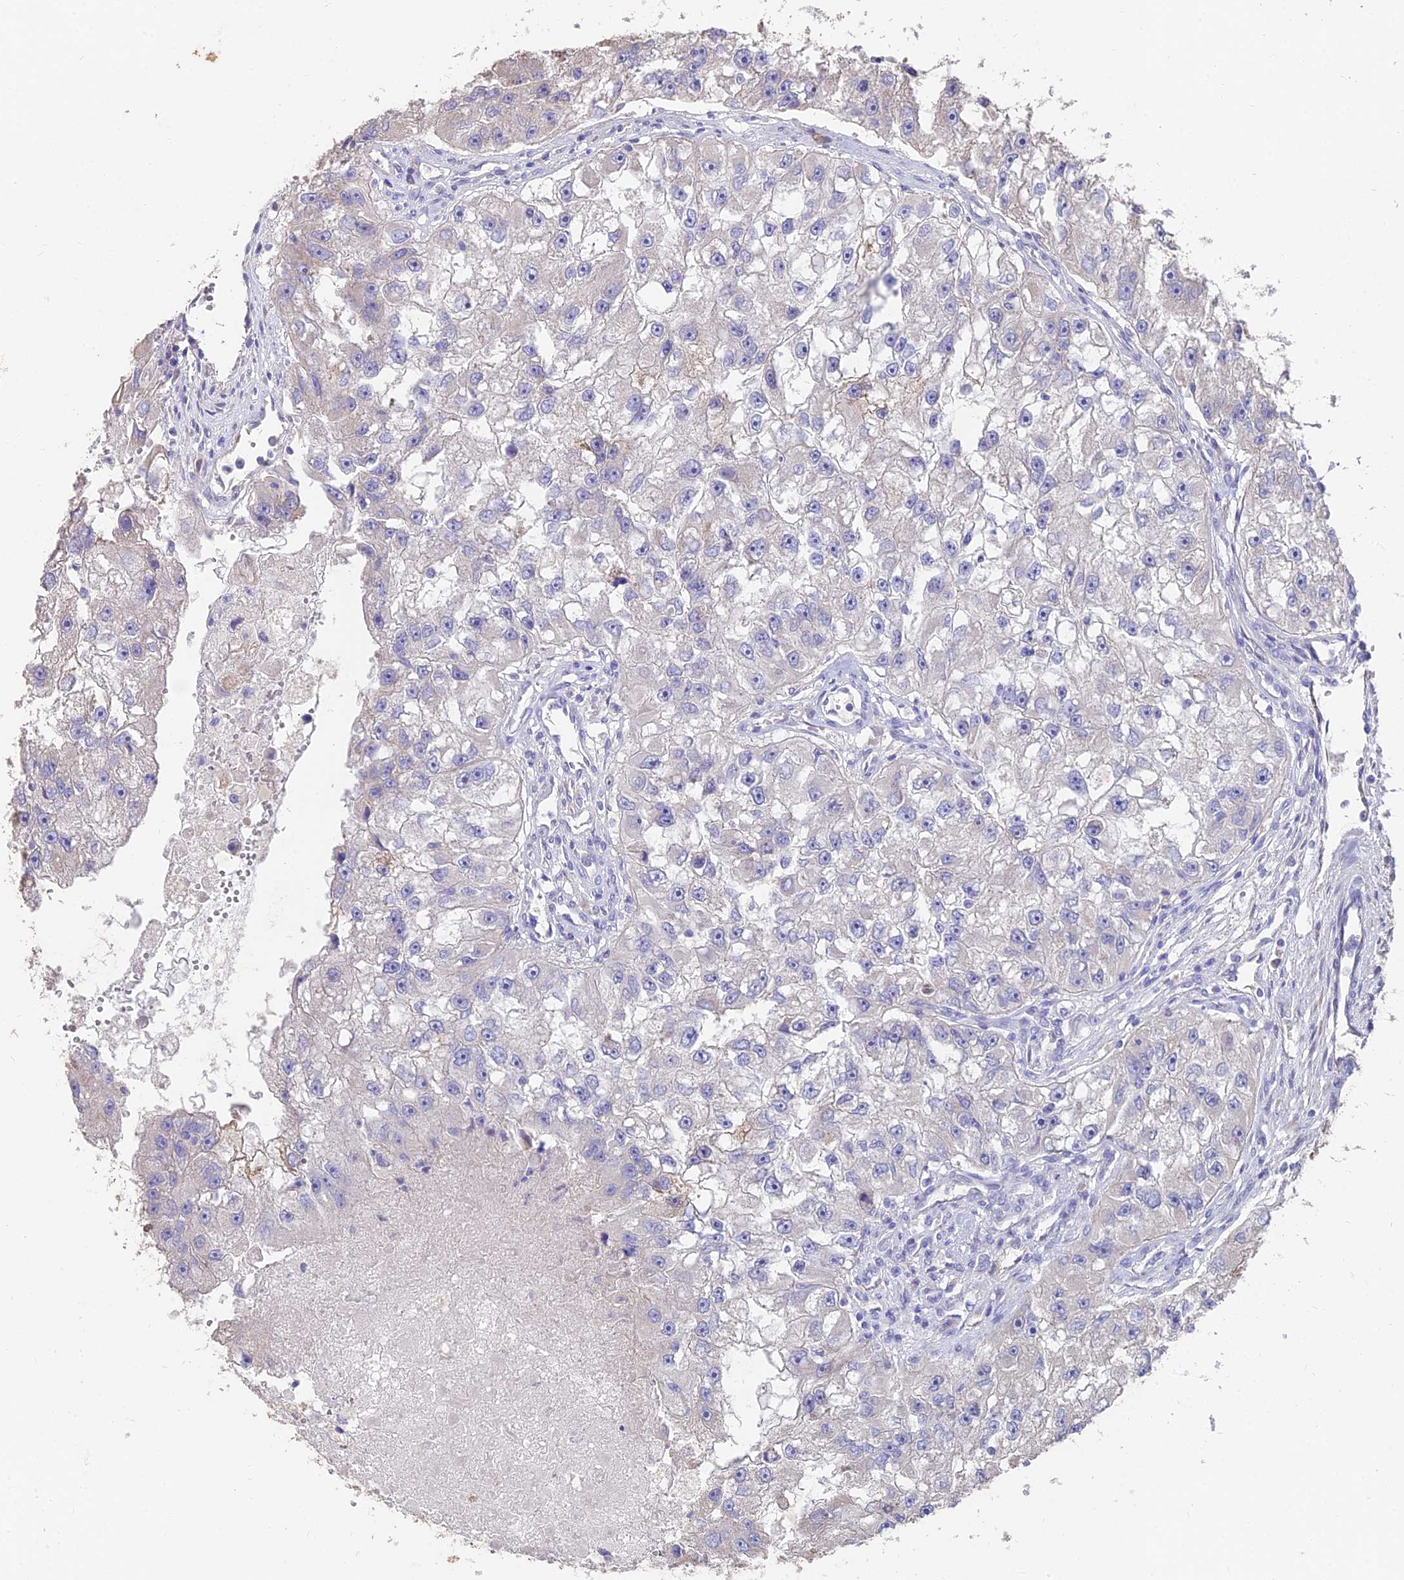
{"staining": {"intensity": "negative", "quantity": "none", "location": "none"}, "tissue": "renal cancer", "cell_type": "Tumor cells", "image_type": "cancer", "snomed": [{"axis": "morphology", "description": "Adenocarcinoma, NOS"}, {"axis": "topography", "description": "Kidney"}], "caption": "Protein analysis of adenocarcinoma (renal) exhibits no significant positivity in tumor cells.", "gene": "FAM168B", "patient": {"sex": "male", "age": 63}}